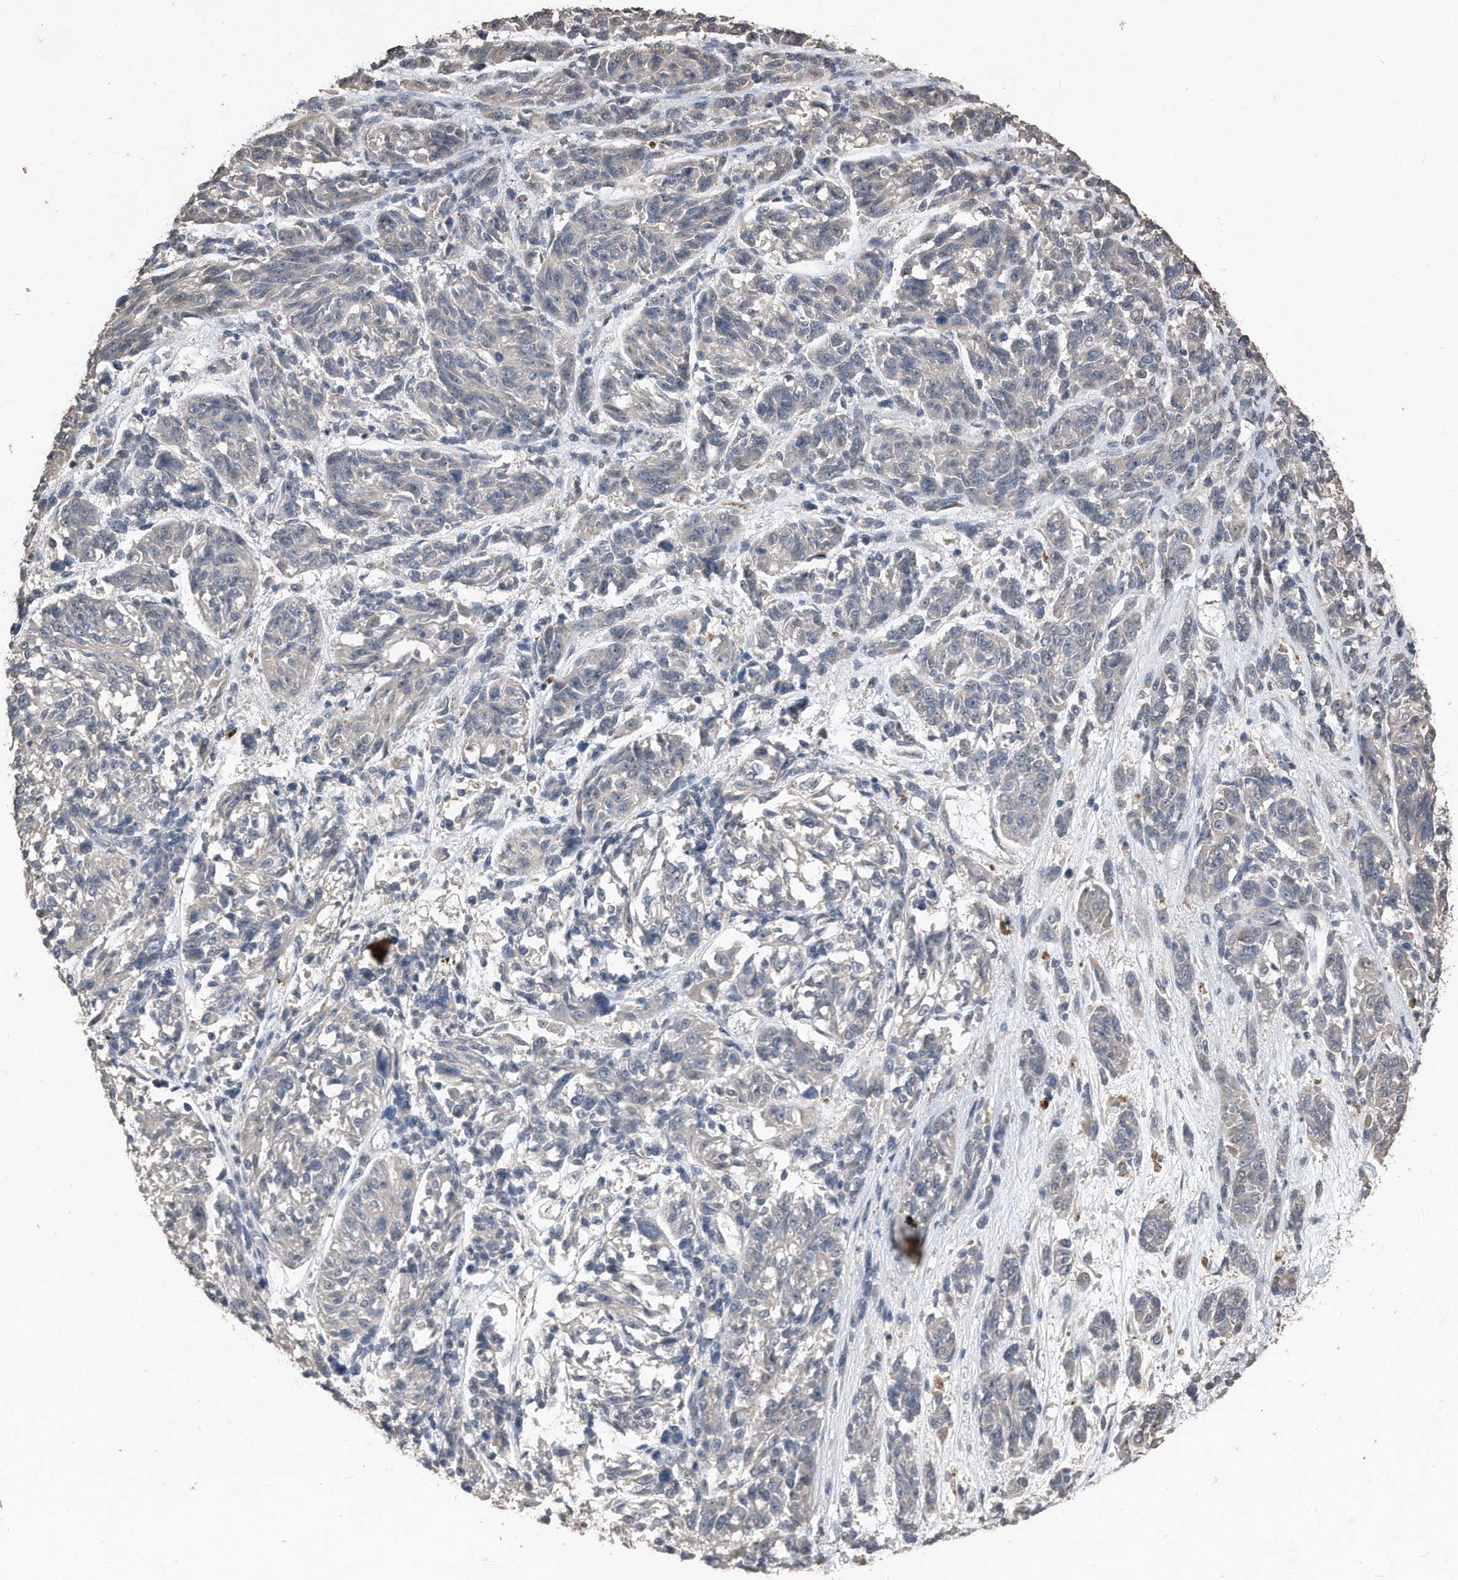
{"staining": {"intensity": "negative", "quantity": "none", "location": "none"}, "tissue": "melanoma", "cell_type": "Tumor cells", "image_type": "cancer", "snomed": [{"axis": "morphology", "description": "Malignant melanoma, NOS"}, {"axis": "topography", "description": "Skin"}], "caption": "Immunohistochemical staining of malignant melanoma shows no significant positivity in tumor cells.", "gene": "ANKRD10", "patient": {"sex": "male", "age": 53}}